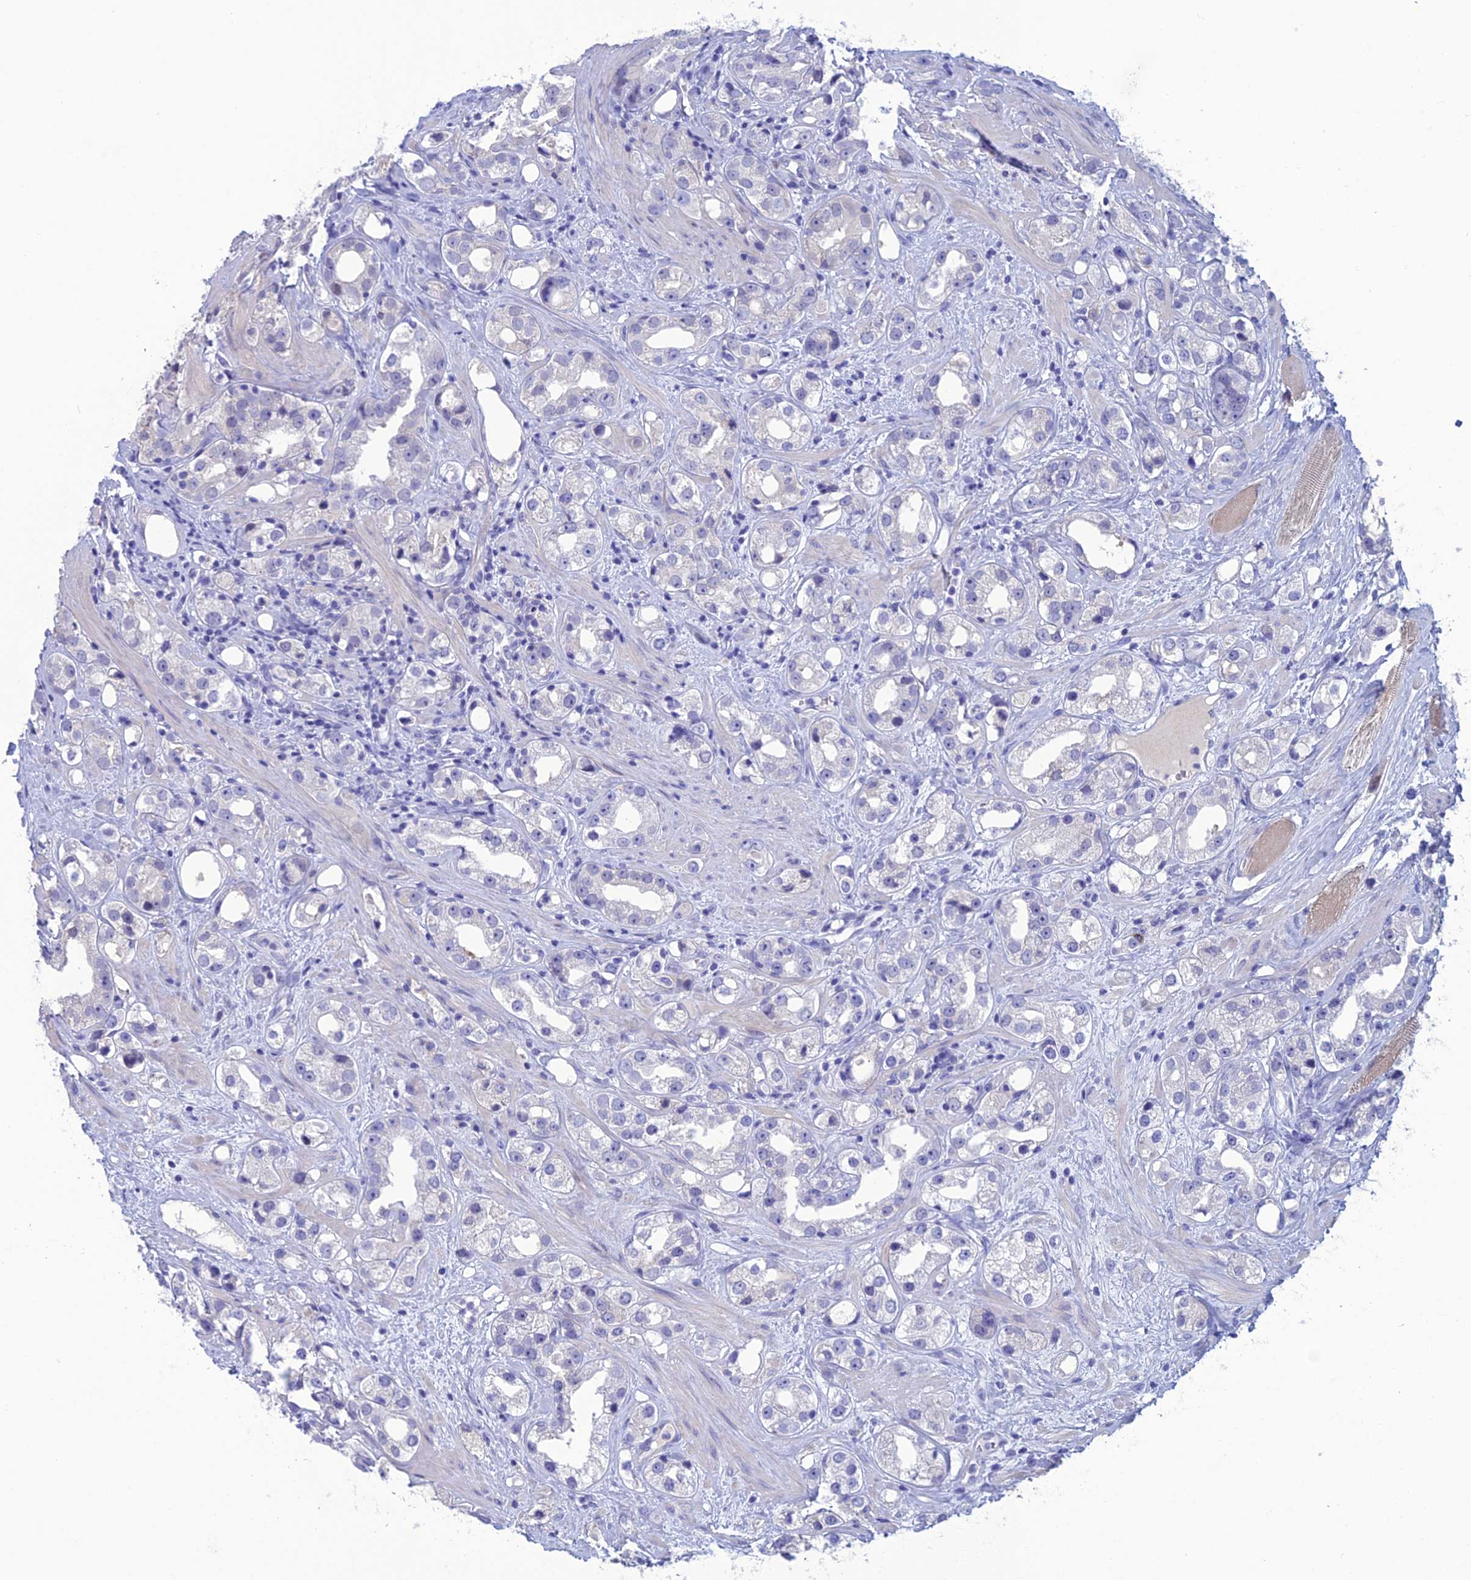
{"staining": {"intensity": "negative", "quantity": "none", "location": "none"}, "tissue": "prostate cancer", "cell_type": "Tumor cells", "image_type": "cancer", "snomed": [{"axis": "morphology", "description": "Adenocarcinoma, NOS"}, {"axis": "topography", "description": "Prostate"}], "caption": "This is a photomicrograph of immunohistochemistry staining of adenocarcinoma (prostate), which shows no positivity in tumor cells. Nuclei are stained in blue.", "gene": "CRB2", "patient": {"sex": "male", "age": 79}}